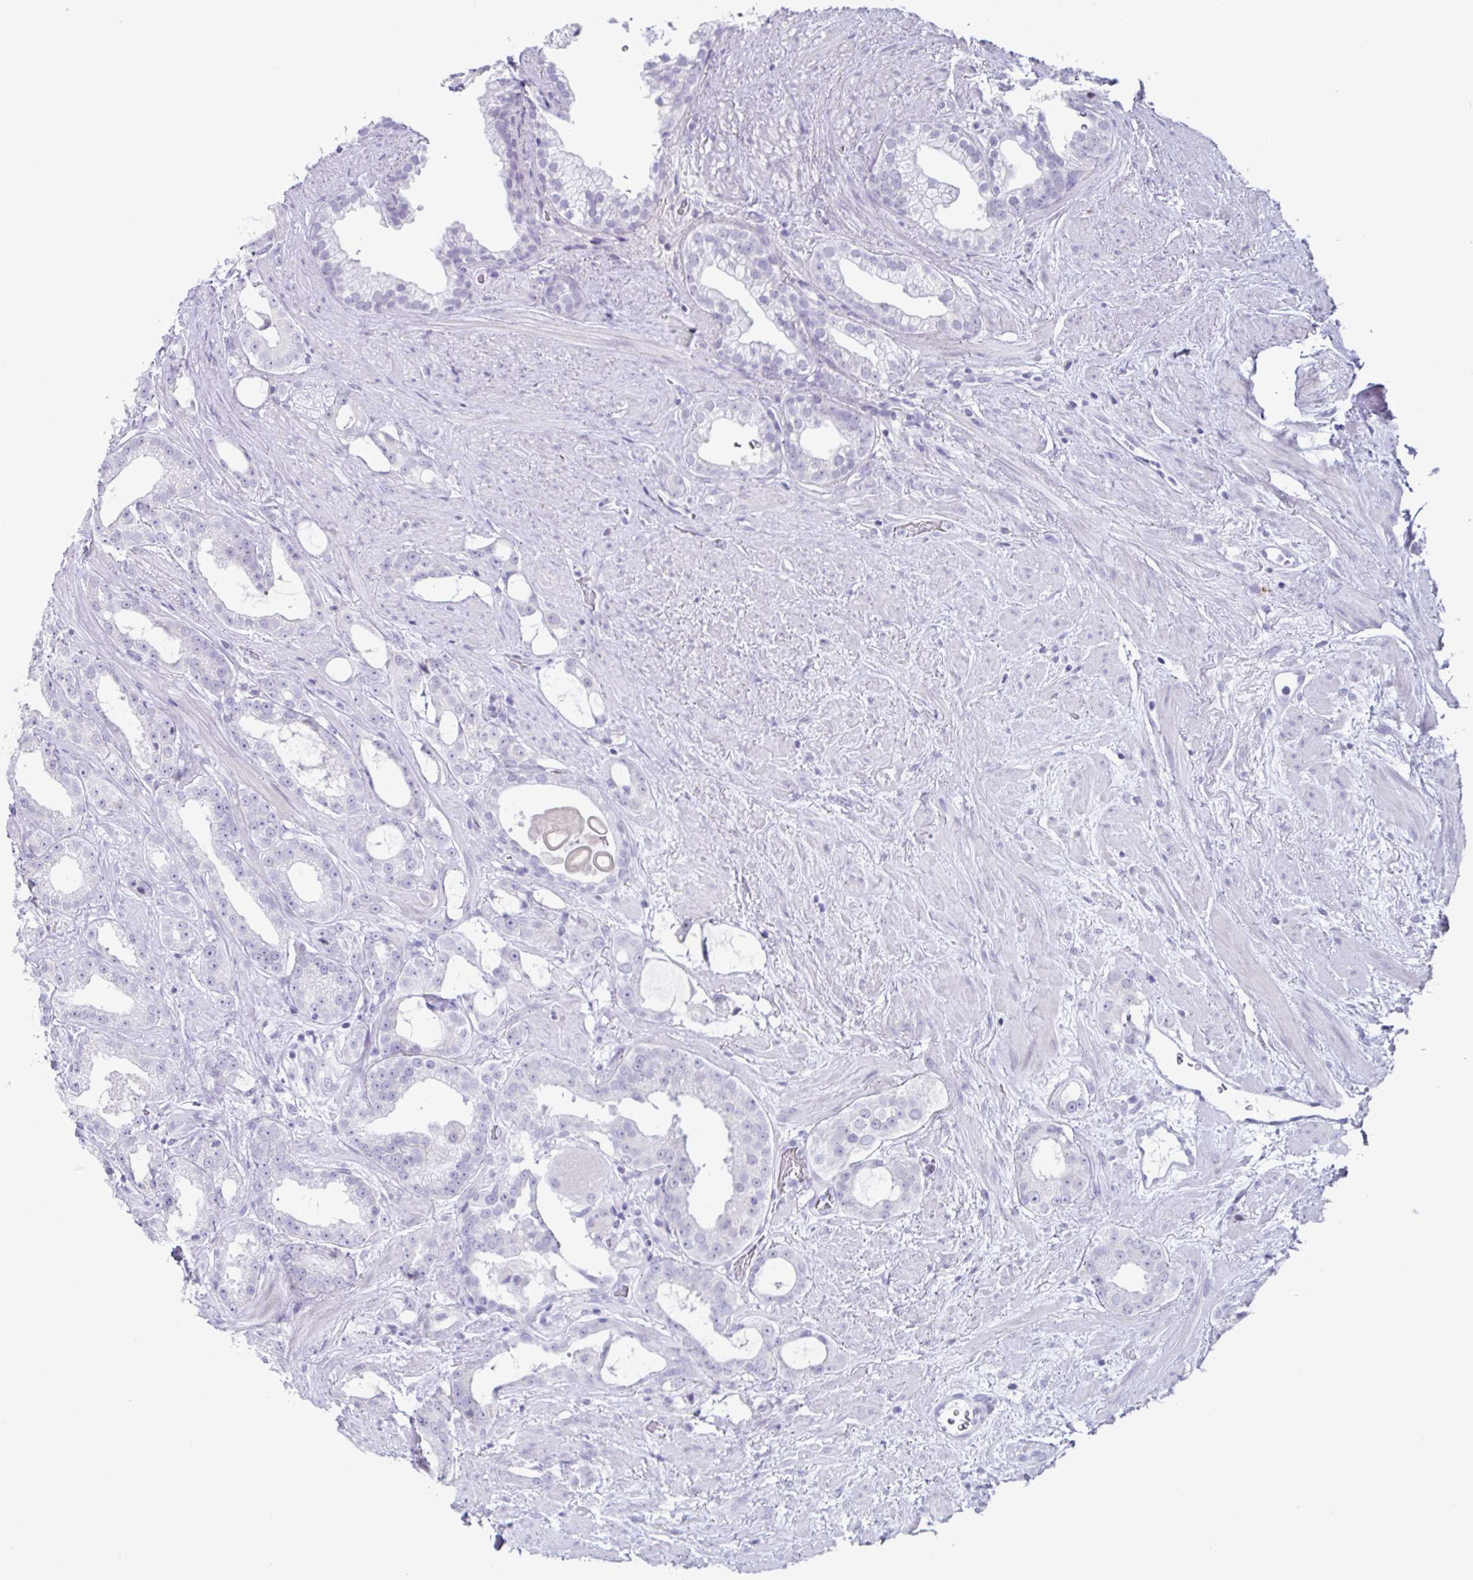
{"staining": {"intensity": "negative", "quantity": "none", "location": "none"}, "tissue": "prostate cancer", "cell_type": "Tumor cells", "image_type": "cancer", "snomed": [{"axis": "morphology", "description": "Adenocarcinoma, High grade"}, {"axis": "topography", "description": "Prostate"}], "caption": "Image shows no significant protein expression in tumor cells of adenocarcinoma (high-grade) (prostate). (DAB immunohistochemistry, high magnification).", "gene": "VSIG10L", "patient": {"sex": "male", "age": 65}}